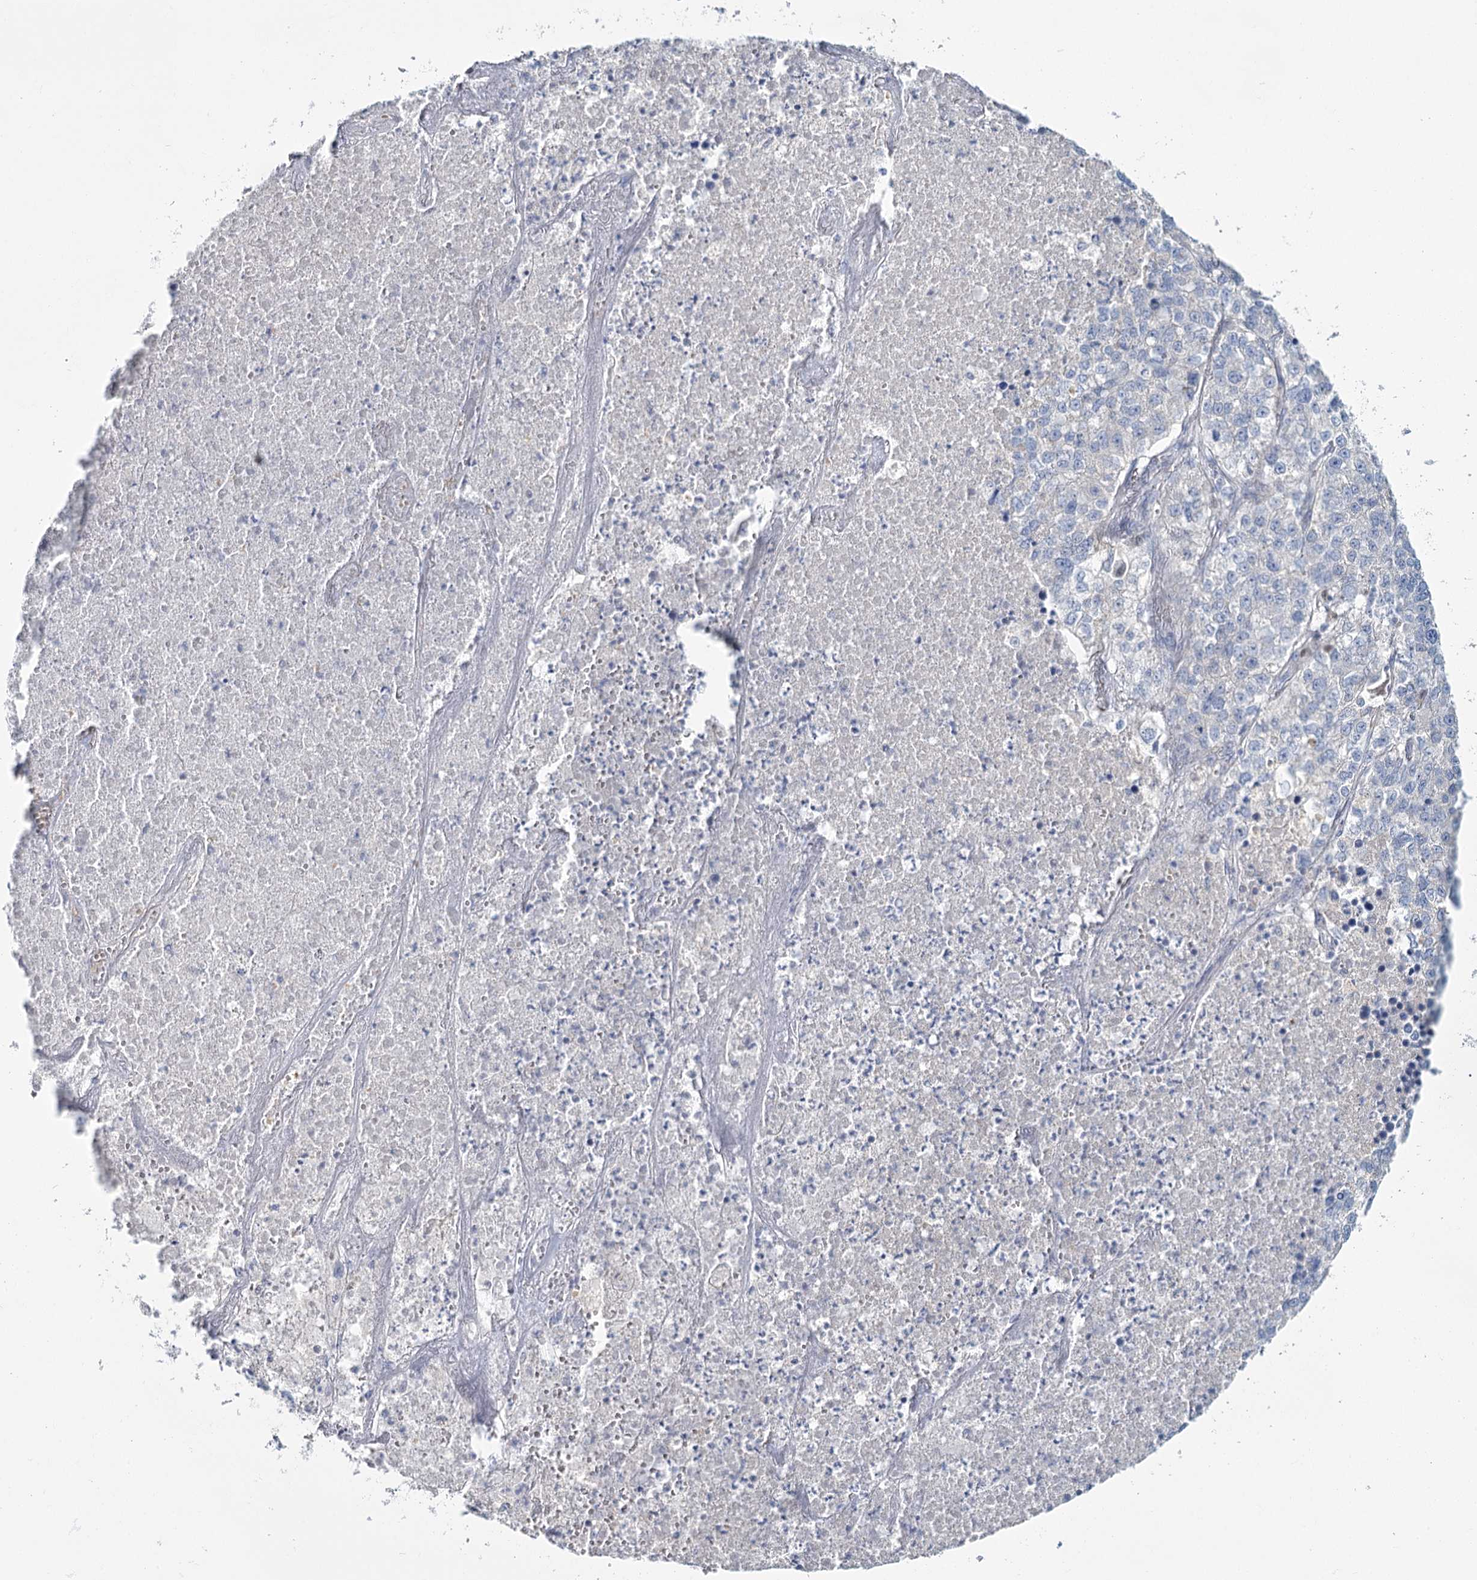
{"staining": {"intensity": "negative", "quantity": "none", "location": "none"}, "tissue": "lung cancer", "cell_type": "Tumor cells", "image_type": "cancer", "snomed": [{"axis": "morphology", "description": "Adenocarcinoma, NOS"}, {"axis": "topography", "description": "Lung"}], "caption": "This photomicrograph is of lung cancer stained with immunohistochemistry to label a protein in brown with the nuclei are counter-stained blue. There is no staining in tumor cells. Nuclei are stained in blue.", "gene": "IGSF3", "patient": {"sex": "male", "age": 49}}